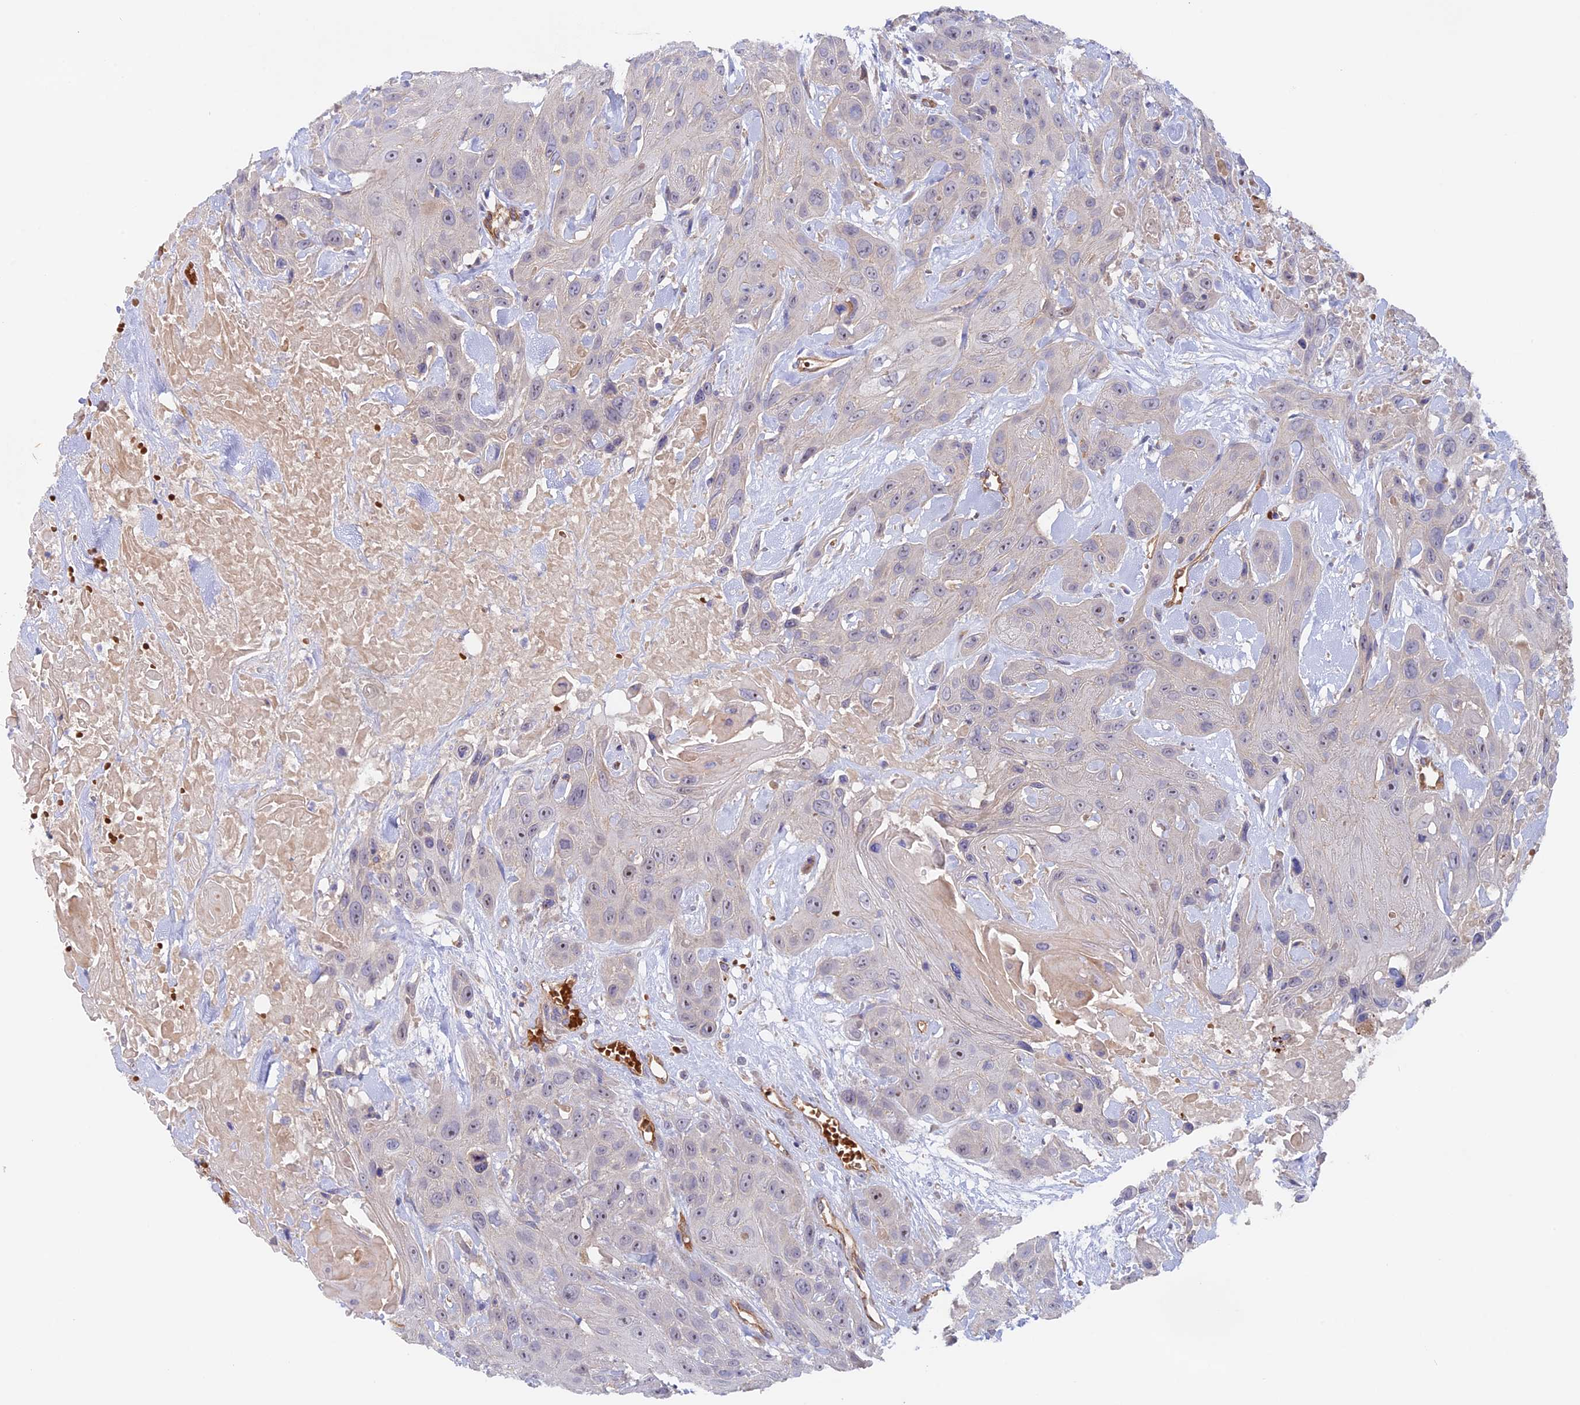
{"staining": {"intensity": "negative", "quantity": "none", "location": "none"}, "tissue": "head and neck cancer", "cell_type": "Tumor cells", "image_type": "cancer", "snomed": [{"axis": "morphology", "description": "Squamous cell carcinoma, NOS"}, {"axis": "topography", "description": "Head-Neck"}], "caption": "A high-resolution histopathology image shows immunohistochemistry staining of head and neck cancer (squamous cell carcinoma), which demonstrates no significant staining in tumor cells.", "gene": "DUS3L", "patient": {"sex": "male", "age": 81}}